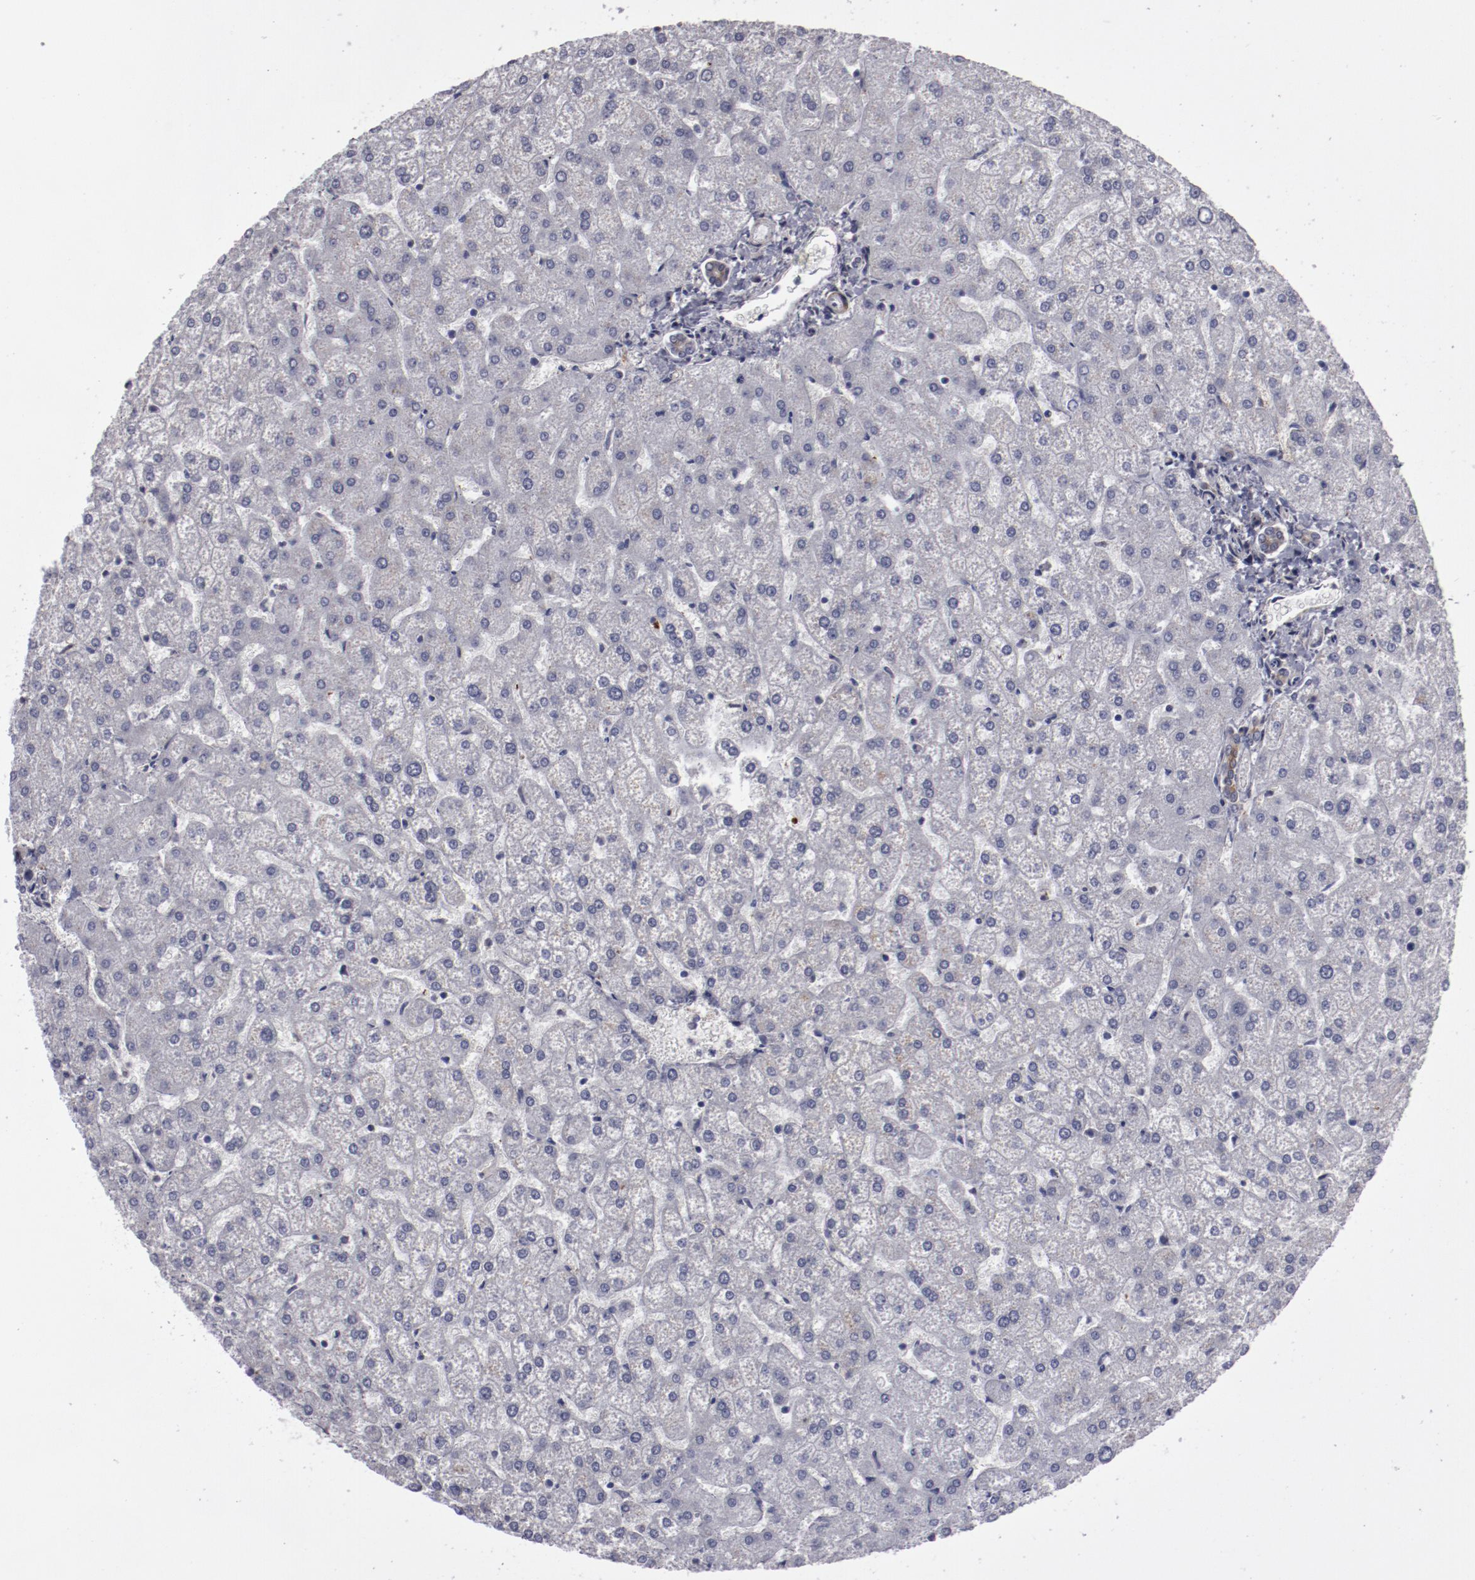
{"staining": {"intensity": "negative", "quantity": "none", "location": "none"}, "tissue": "liver", "cell_type": "Cholangiocytes", "image_type": "normal", "snomed": [{"axis": "morphology", "description": "Normal tissue, NOS"}, {"axis": "topography", "description": "Liver"}], "caption": "DAB immunohistochemical staining of unremarkable liver exhibits no significant positivity in cholangiocytes. Brightfield microscopy of IHC stained with DAB (3,3'-diaminobenzidine) (brown) and hematoxylin (blue), captured at high magnification.", "gene": "LEF1", "patient": {"sex": "female", "age": 32}}